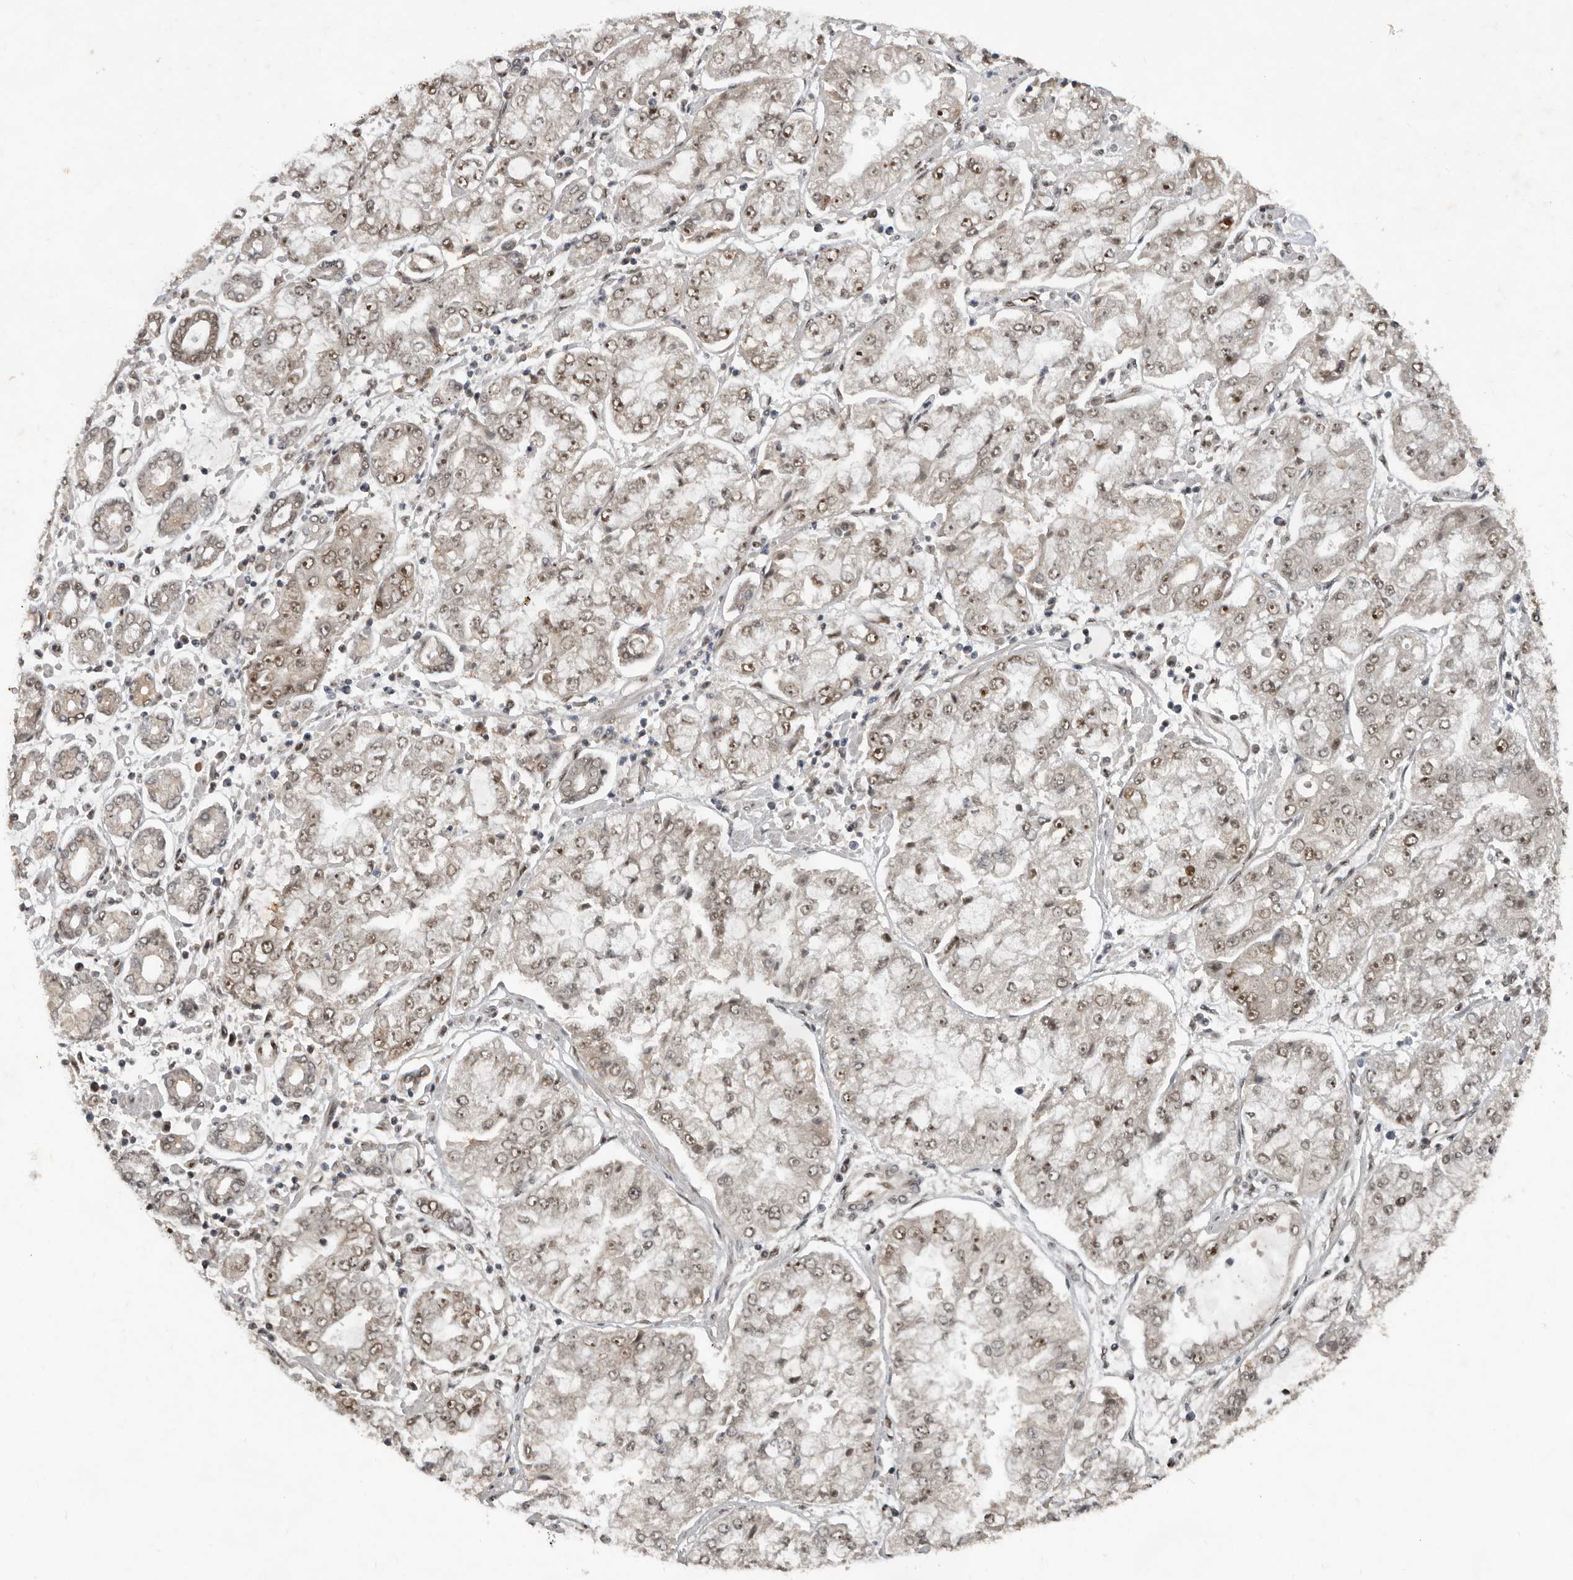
{"staining": {"intensity": "weak", "quantity": ">75%", "location": "nuclear"}, "tissue": "stomach cancer", "cell_type": "Tumor cells", "image_type": "cancer", "snomed": [{"axis": "morphology", "description": "Adenocarcinoma, NOS"}, {"axis": "topography", "description": "Stomach"}], "caption": "Adenocarcinoma (stomach) stained with immunohistochemistry shows weak nuclear positivity in approximately >75% of tumor cells.", "gene": "CDC27", "patient": {"sex": "male", "age": 76}}